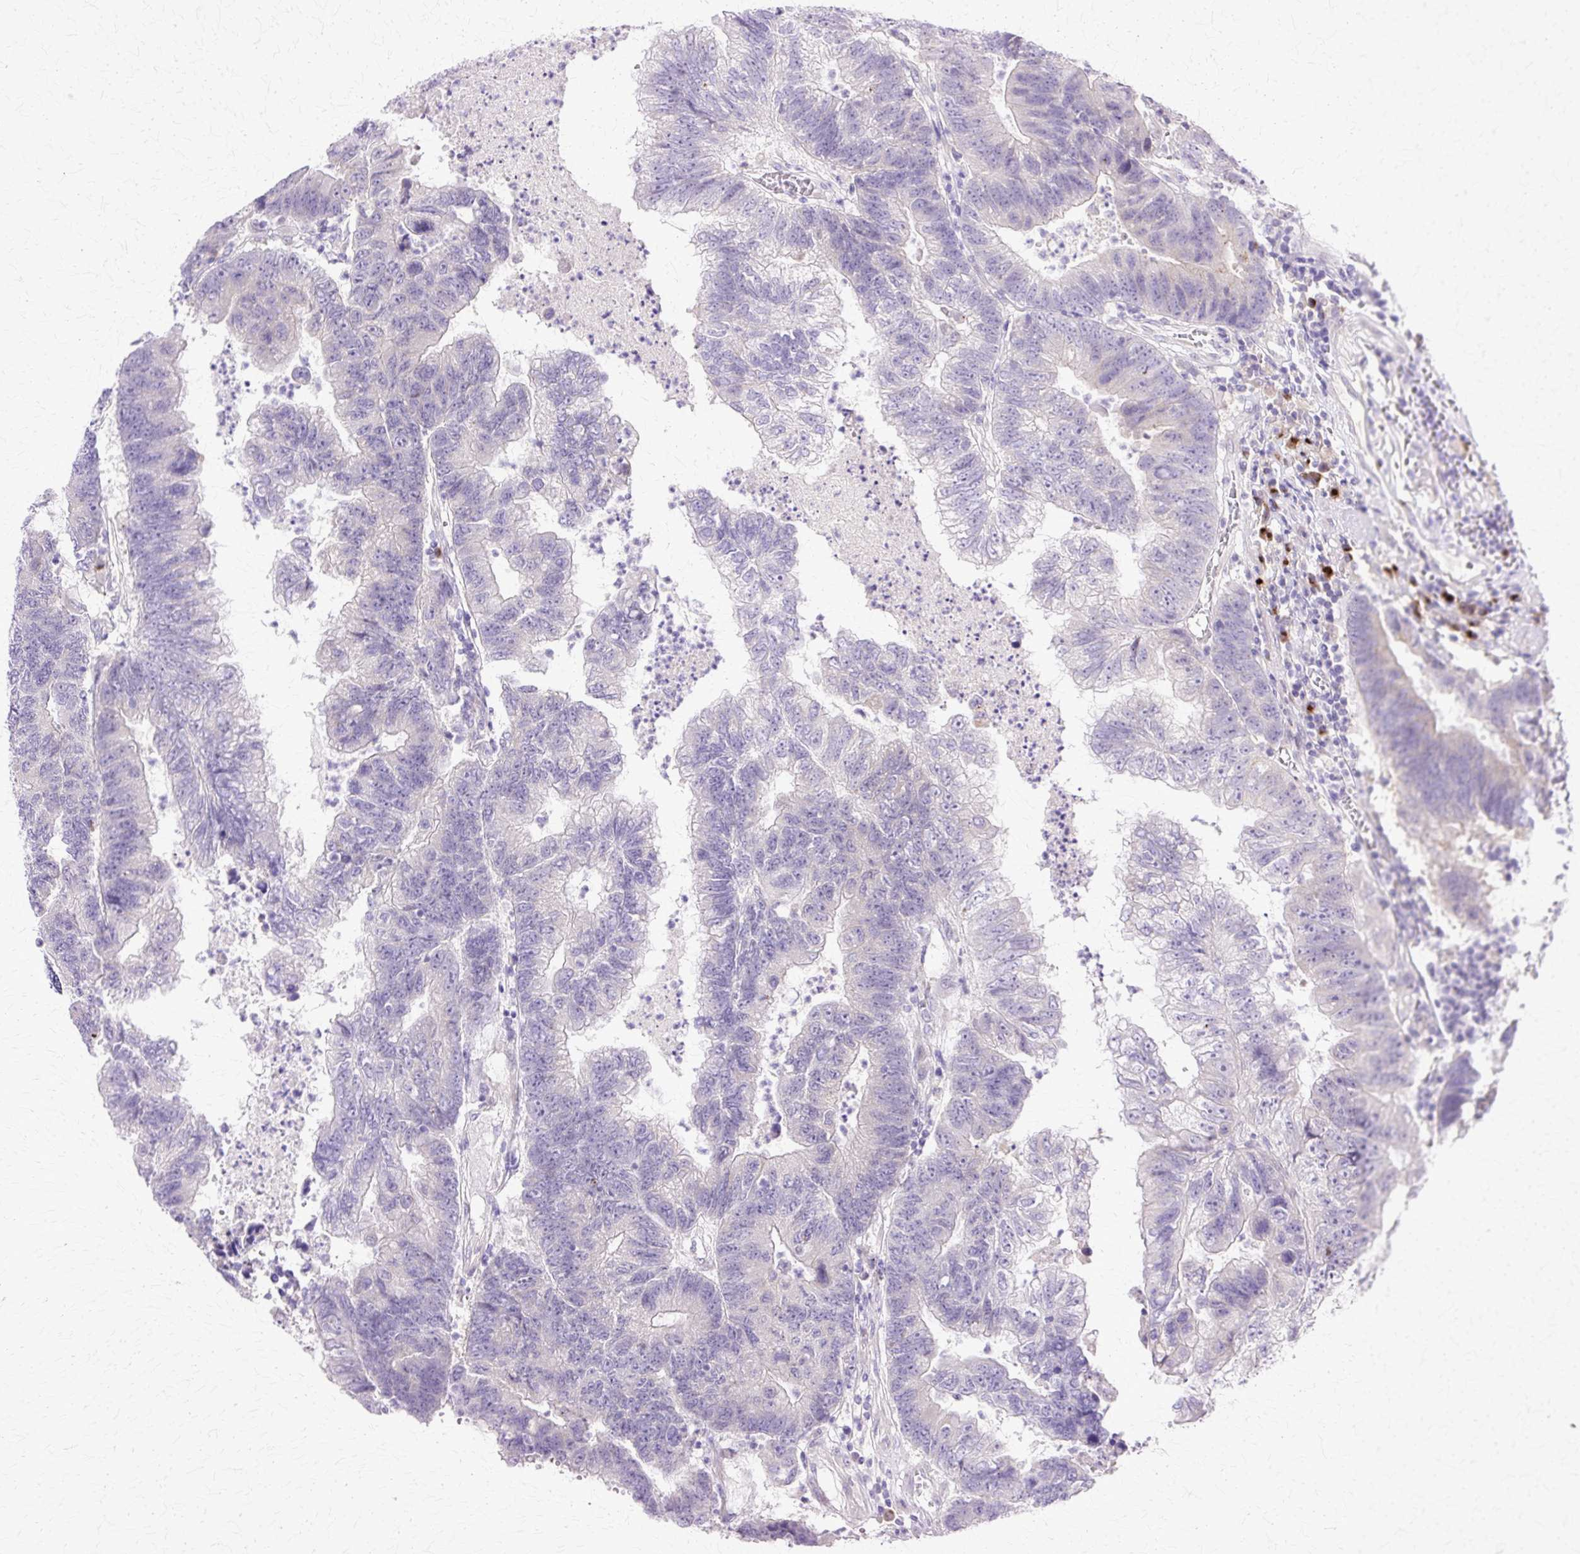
{"staining": {"intensity": "negative", "quantity": "none", "location": "none"}, "tissue": "colorectal cancer", "cell_type": "Tumor cells", "image_type": "cancer", "snomed": [{"axis": "morphology", "description": "Adenocarcinoma, NOS"}, {"axis": "topography", "description": "Colon"}], "caption": "IHC histopathology image of human adenocarcinoma (colorectal) stained for a protein (brown), which exhibits no positivity in tumor cells. Brightfield microscopy of immunohistochemistry (IHC) stained with DAB (3,3'-diaminobenzidine) (brown) and hematoxylin (blue), captured at high magnification.", "gene": "TBC1D3G", "patient": {"sex": "female", "age": 48}}